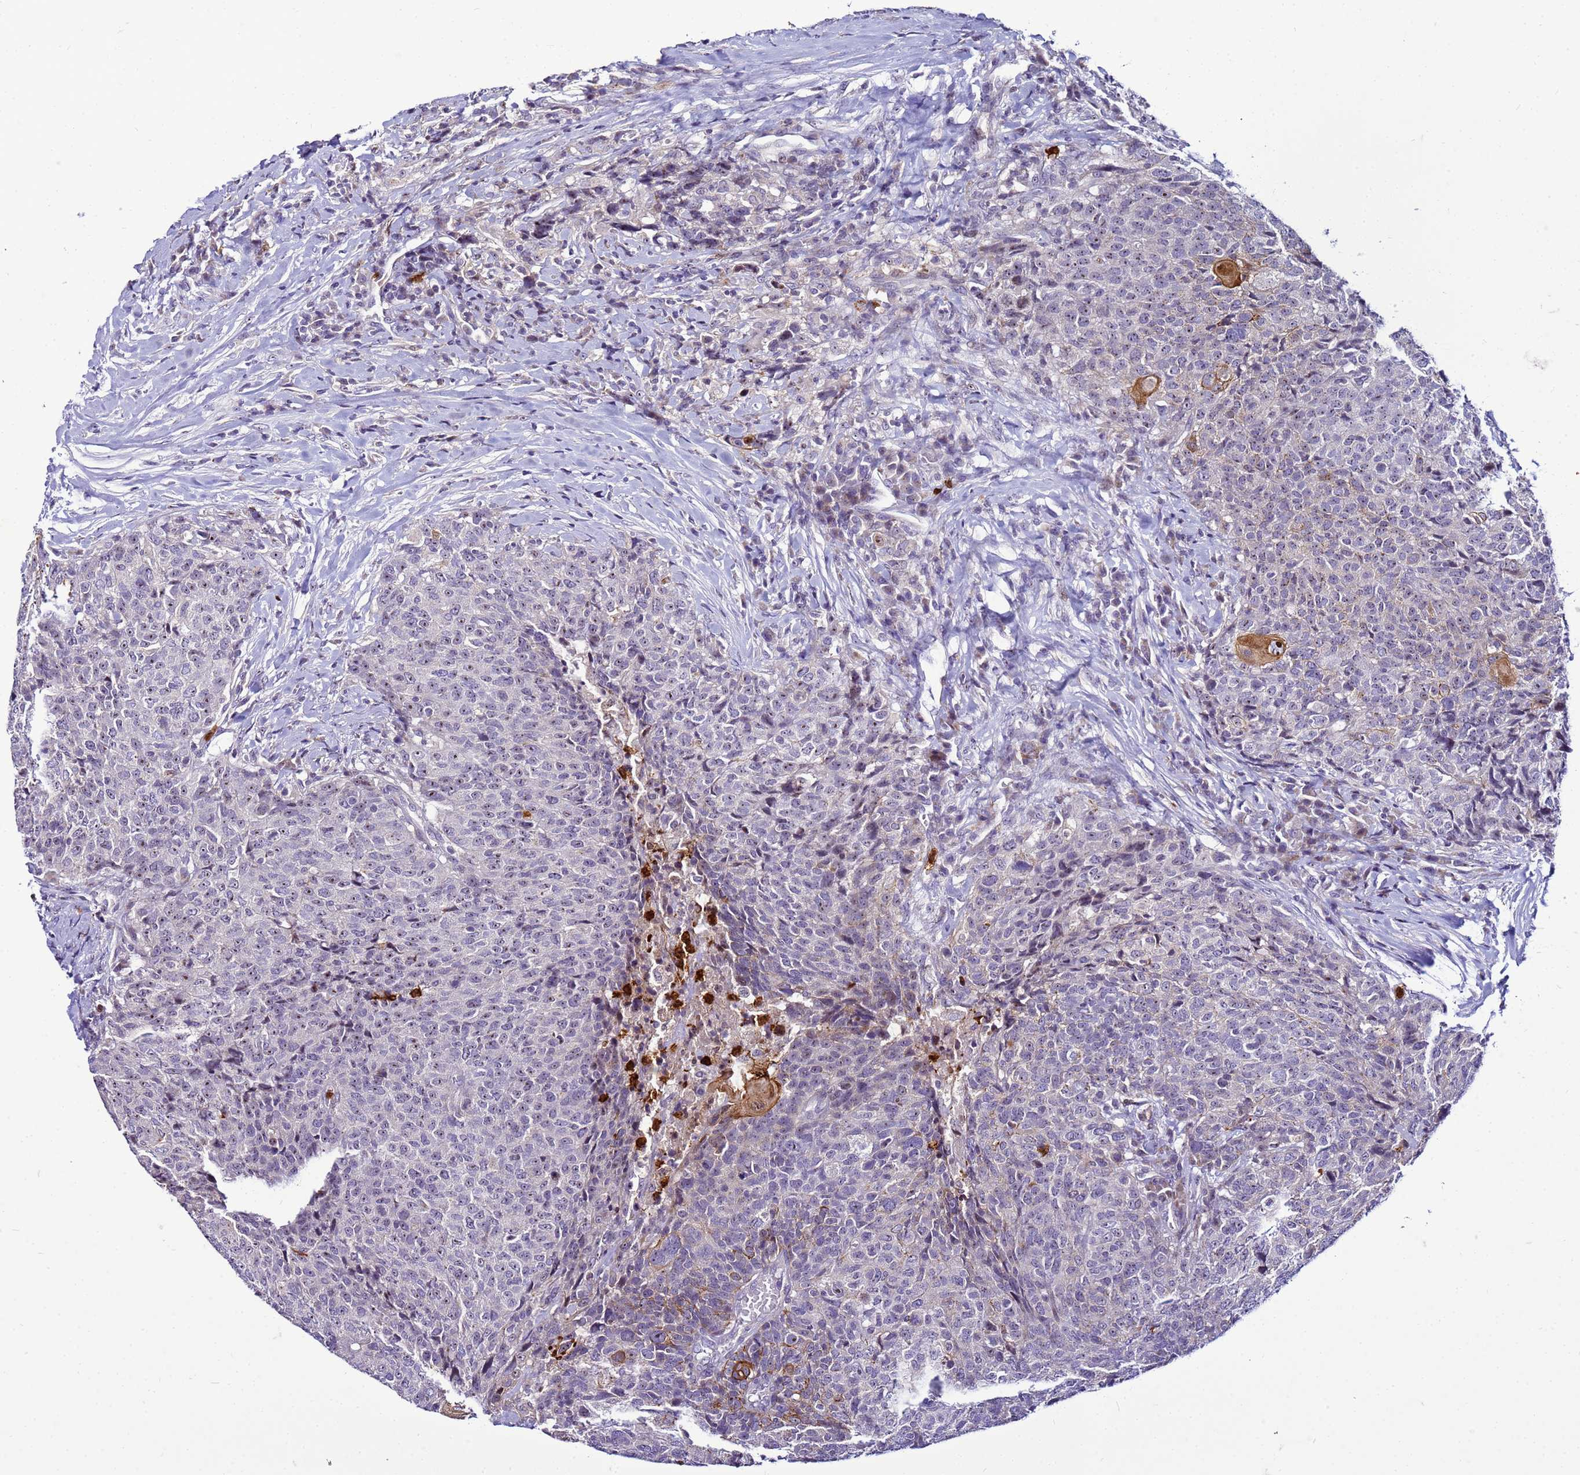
{"staining": {"intensity": "moderate", "quantity": "<25%", "location": "cytoplasmic/membranous,nuclear"}, "tissue": "head and neck cancer", "cell_type": "Tumor cells", "image_type": "cancer", "snomed": [{"axis": "morphology", "description": "Squamous cell carcinoma, NOS"}, {"axis": "topography", "description": "Head-Neck"}], "caption": "Human head and neck cancer (squamous cell carcinoma) stained with a protein marker shows moderate staining in tumor cells.", "gene": "VPS4B", "patient": {"sex": "male", "age": 66}}